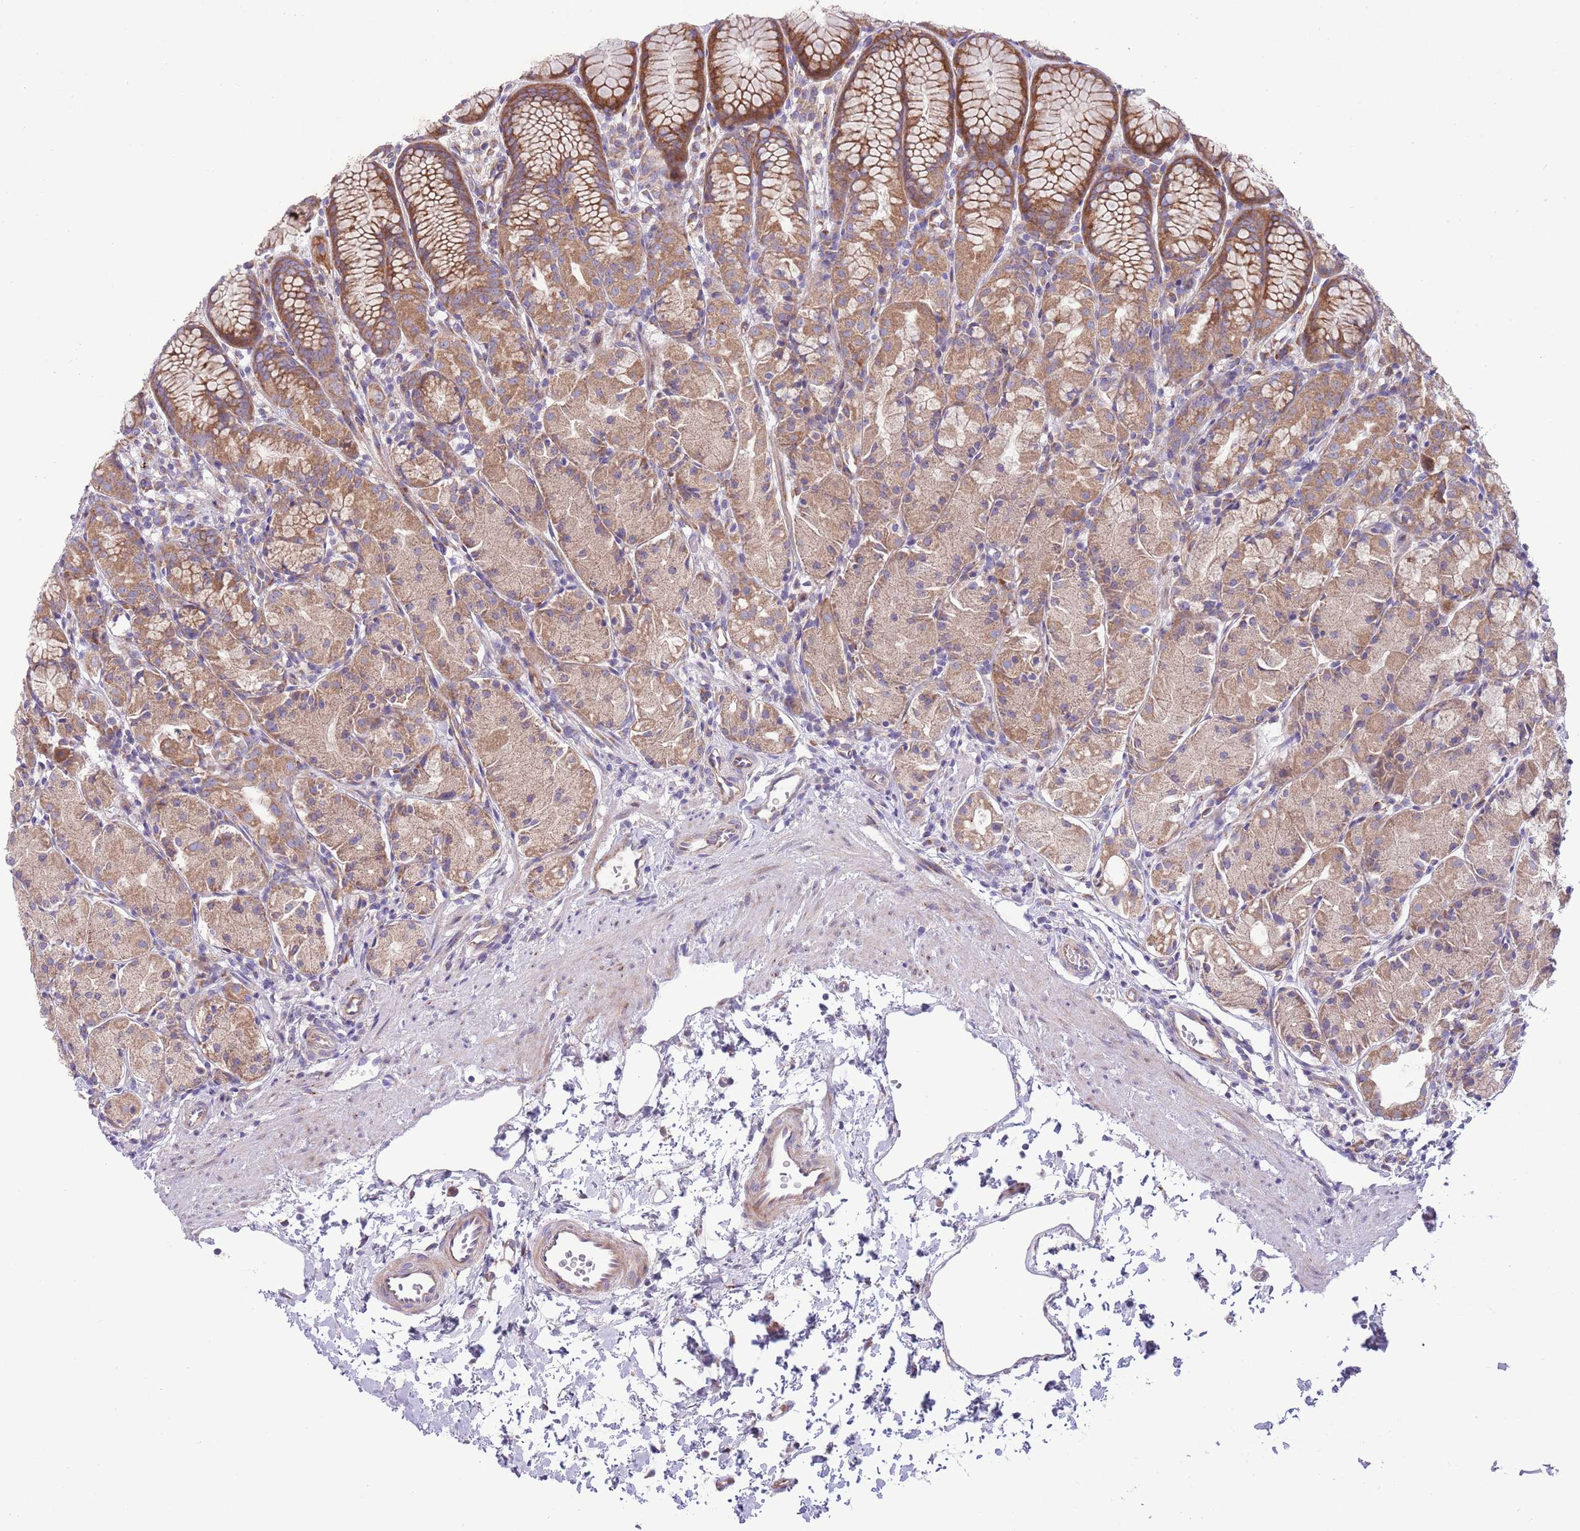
{"staining": {"intensity": "moderate", "quantity": ">75%", "location": "cytoplasmic/membranous"}, "tissue": "stomach", "cell_type": "Glandular cells", "image_type": "normal", "snomed": [{"axis": "morphology", "description": "Normal tissue, NOS"}, {"axis": "topography", "description": "Stomach, upper"}], "caption": "The micrograph displays a brown stain indicating the presence of a protein in the cytoplasmic/membranous of glandular cells in stomach. (IHC, brightfield microscopy, high magnification).", "gene": "TOMM5", "patient": {"sex": "male", "age": 47}}